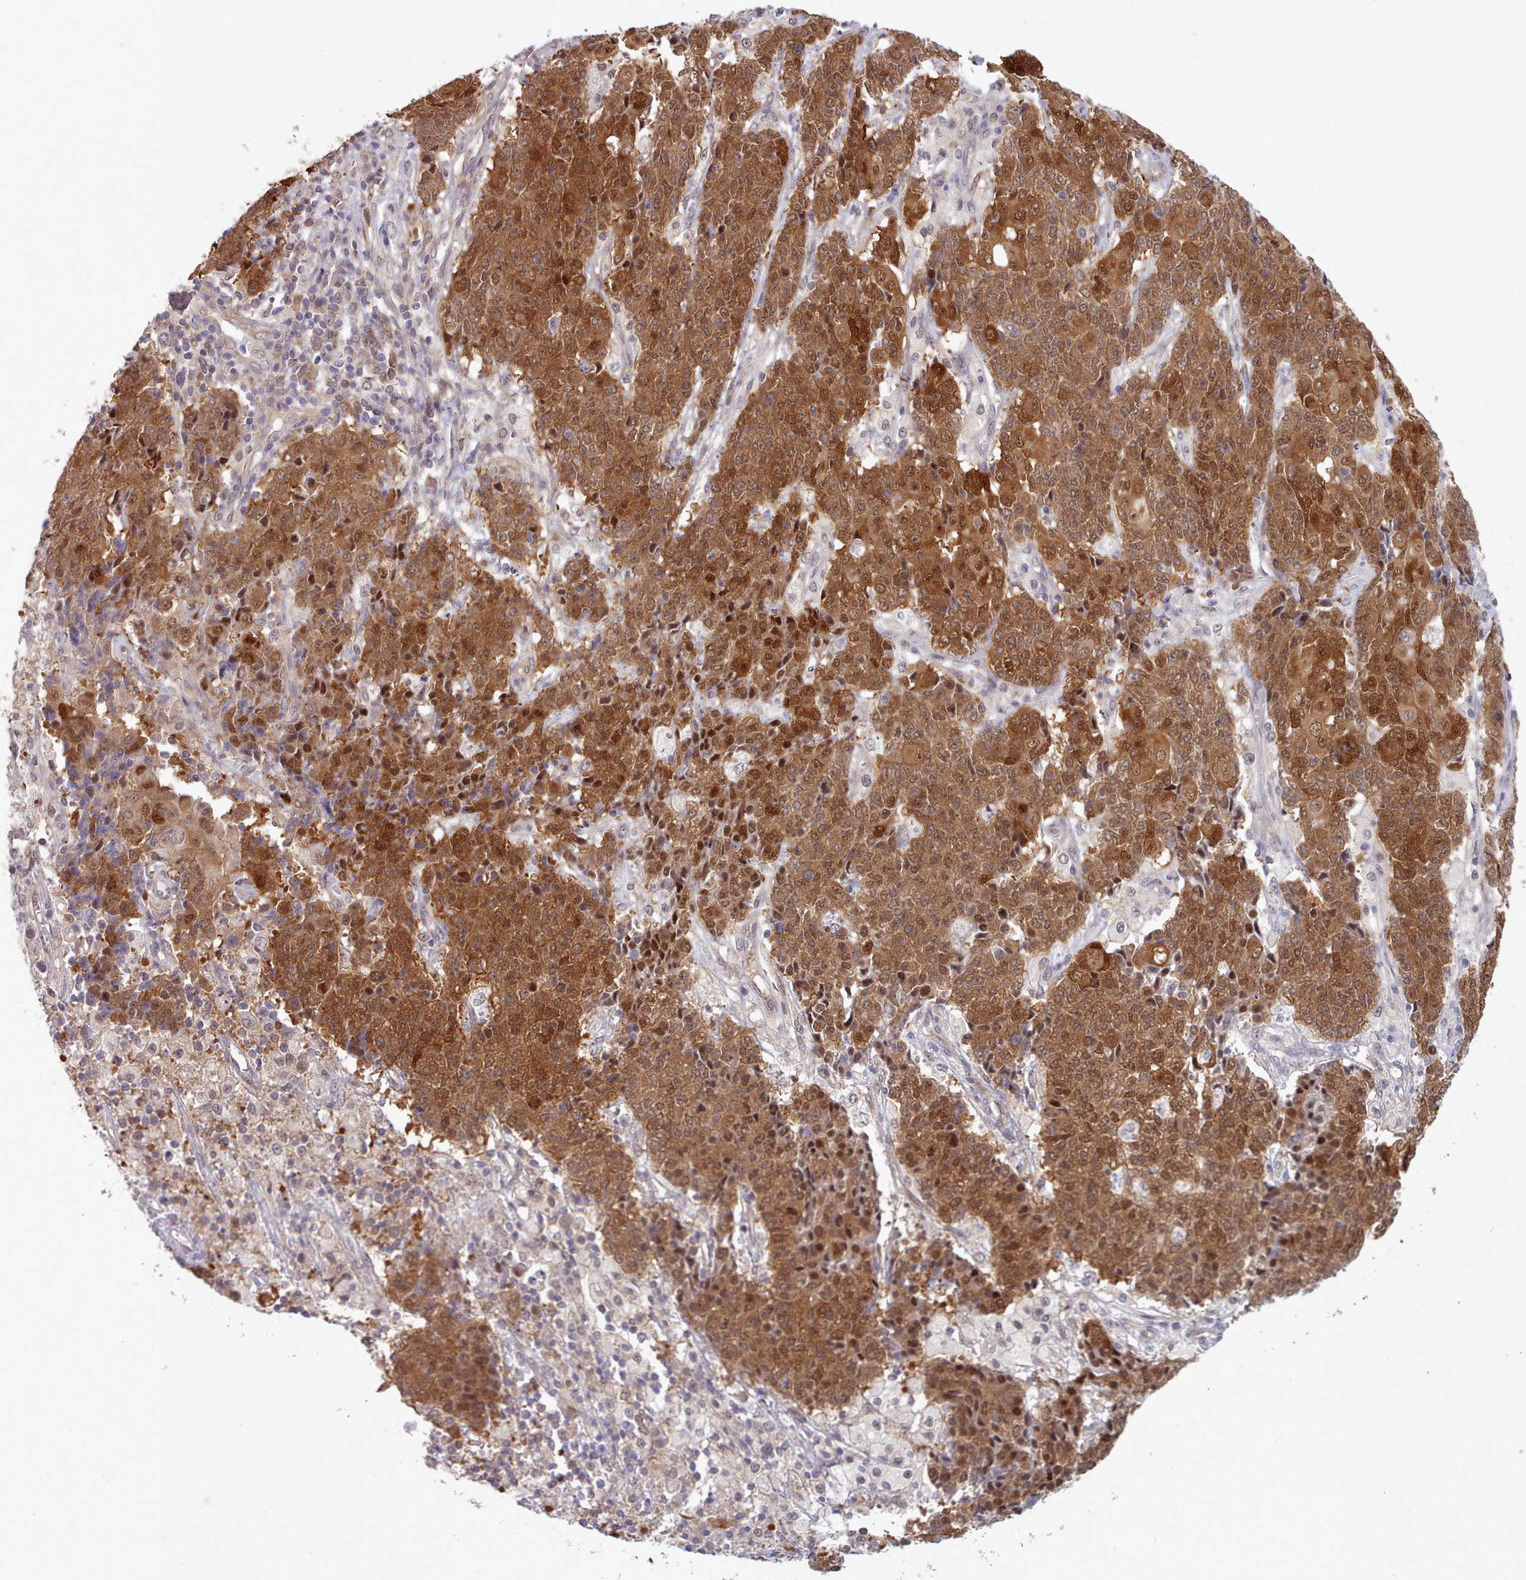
{"staining": {"intensity": "strong", "quantity": ">75%", "location": "cytoplasmic/membranous,nuclear"}, "tissue": "ovarian cancer", "cell_type": "Tumor cells", "image_type": "cancer", "snomed": [{"axis": "morphology", "description": "Carcinoma, endometroid"}, {"axis": "topography", "description": "Ovary"}], "caption": "Immunohistochemistry (DAB (3,3'-diaminobenzidine)) staining of ovarian cancer (endometroid carcinoma) shows strong cytoplasmic/membranous and nuclear protein expression in about >75% of tumor cells.", "gene": "CES3", "patient": {"sex": "female", "age": 42}}